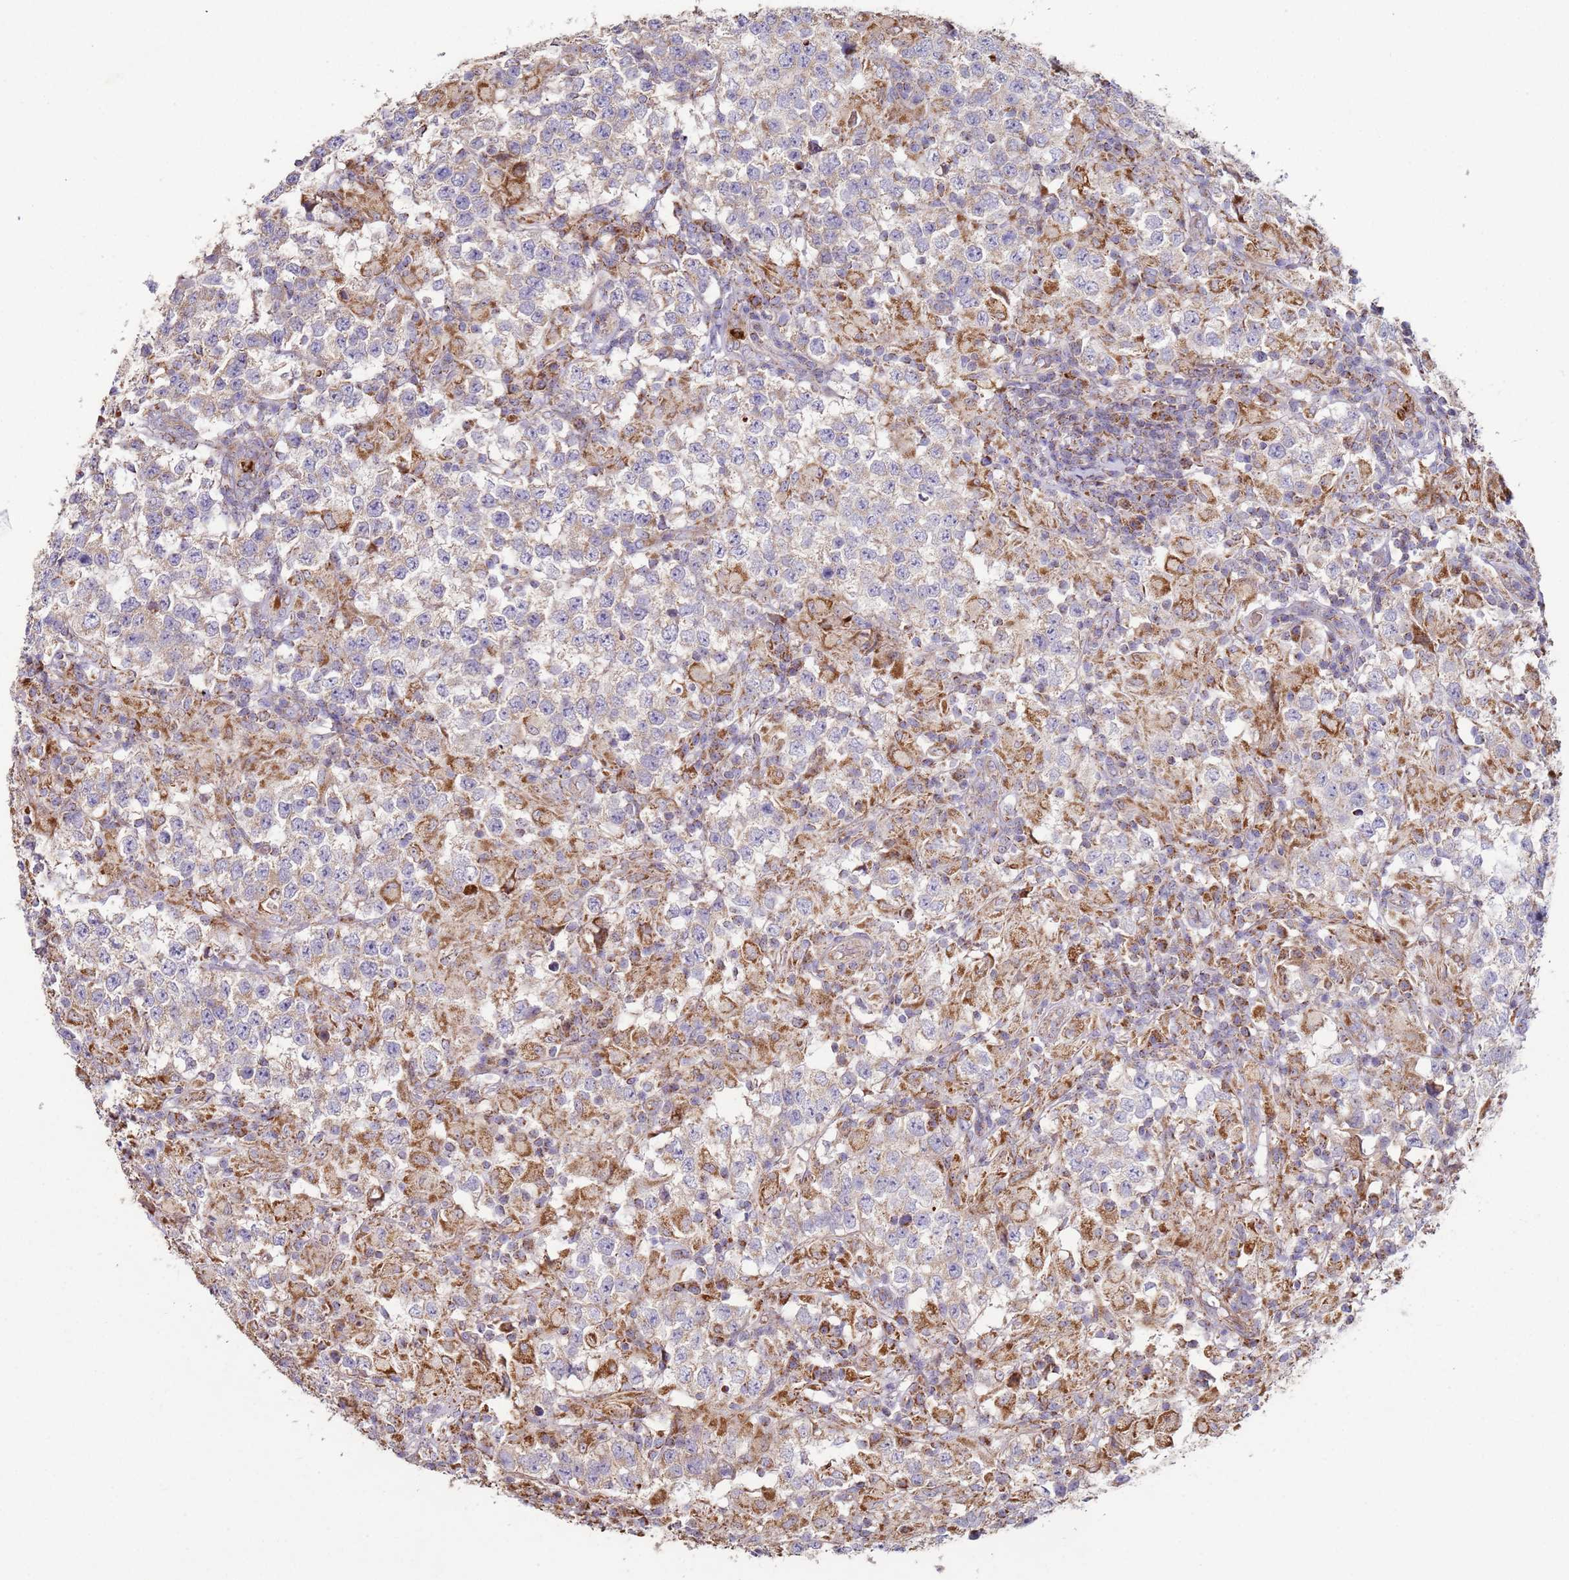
{"staining": {"intensity": "weak", "quantity": "<25%", "location": "cytoplasmic/membranous"}, "tissue": "testis cancer", "cell_type": "Tumor cells", "image_type": "cancer", "snomed": [{"axis": "morphology", "description": "Seminoma, NOS"}, {"axis": "morphology", "description": "Carcinoma, Embryonal, NOS"}, {"axis": "topography", "description": "Testis"}], "caption": "Tumor cells show no significant expression in embryonal carcinoma (testis).", "gene": "FBXO33", "patient": {"sex": "male", "age": 41}}